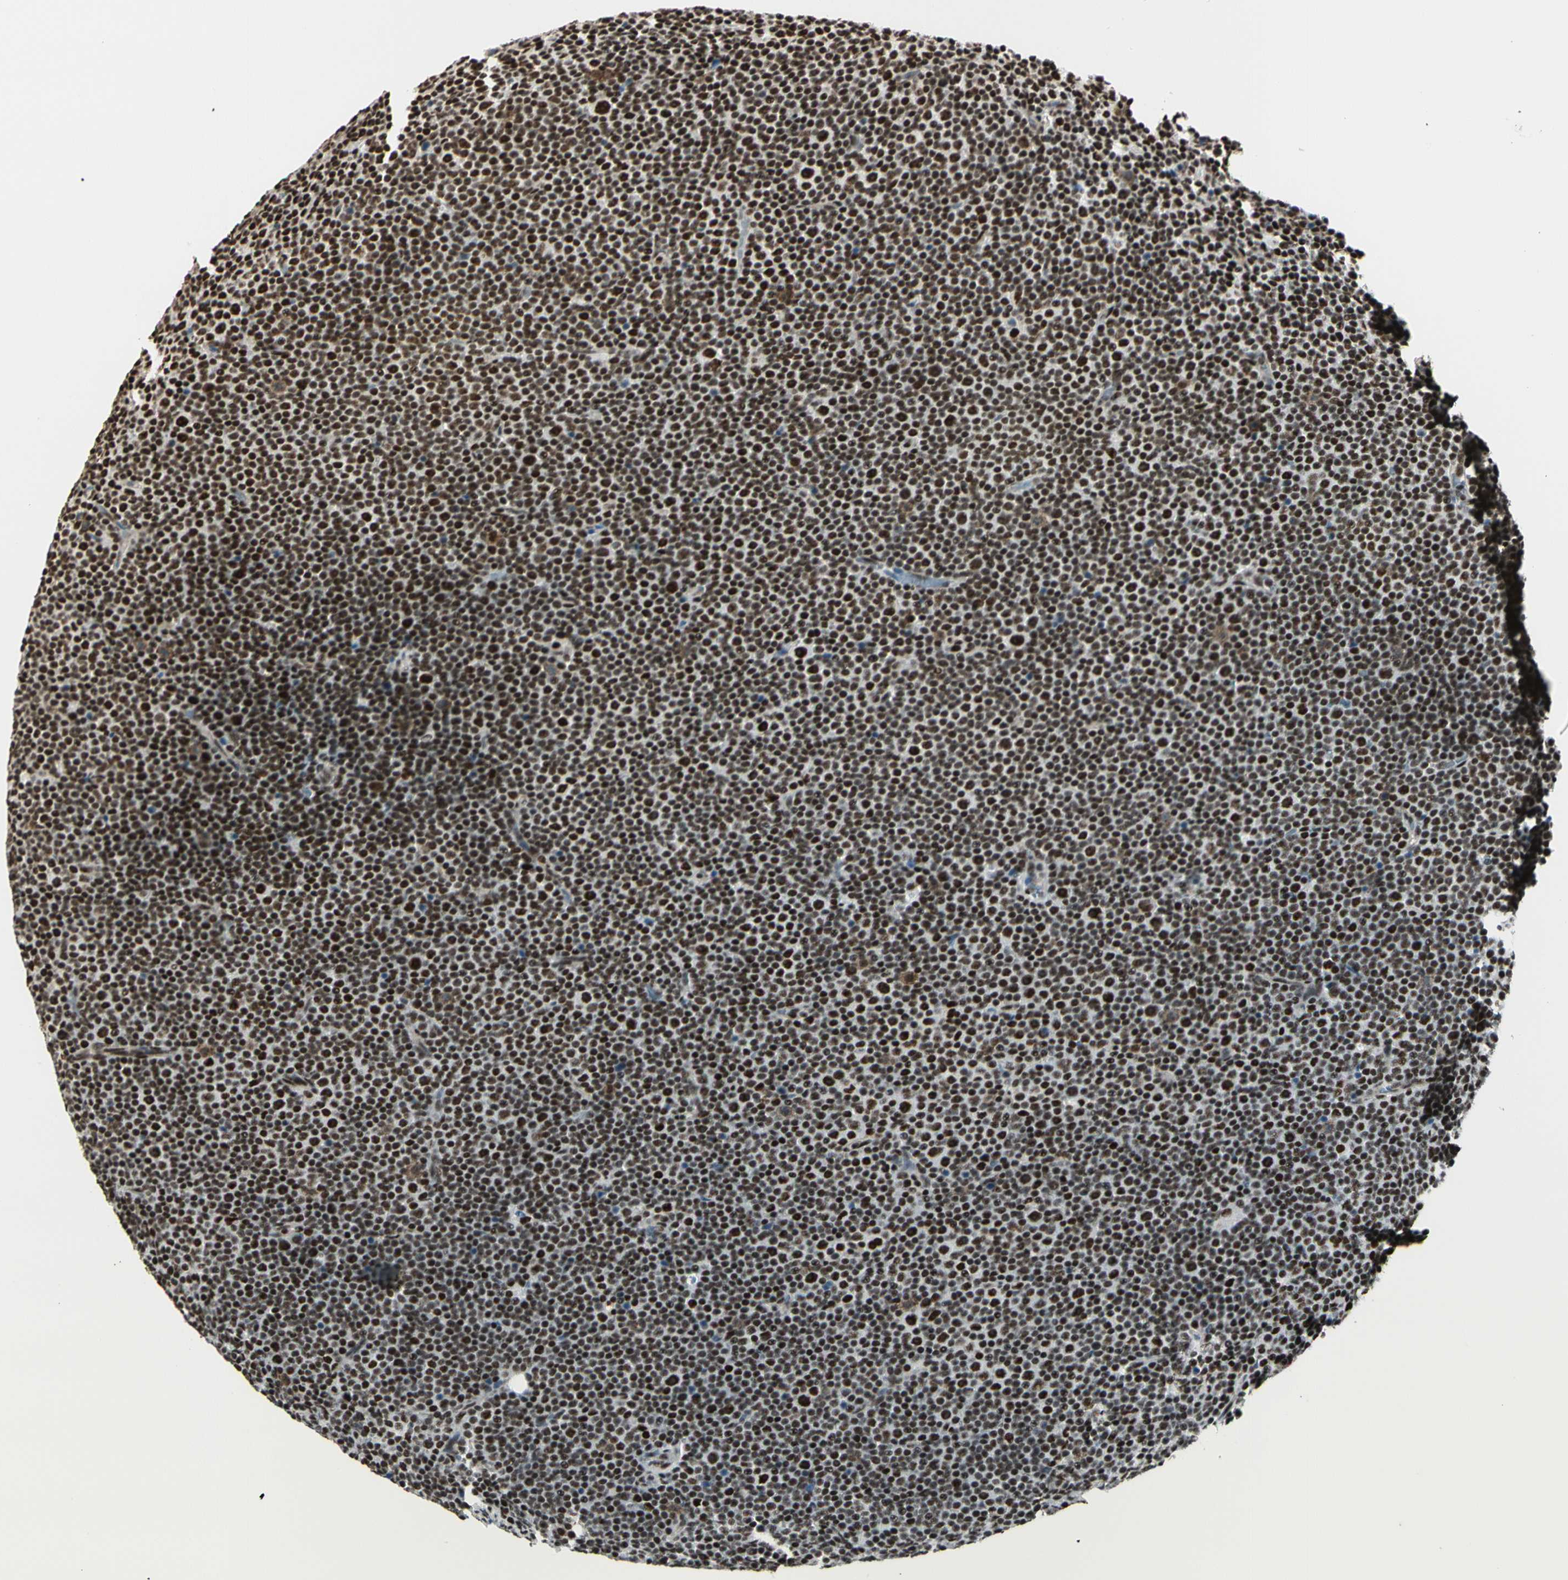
{"staining": {"intensity": "strong", "quantity": ">75%", "location": "nuclear"}, "tissue": "lymphoma", "cell_type": "Tumor cells", "image_type": "cancer", "snomed": [{"axis": "morphology", "description": "Malignant lymphoma, non-Hodgkin's type, Low grade"}, {"axis": "topography", "description": "Lymph node"}], "caption": "Tumor cells display high levels of strong nuclear expression in approximately >75% of cells in malignant lymphoma, non-Hodgkin's type (low-grade).", "gene": "HEXIM1", "patient": {"sex": "female", "age": 67}}